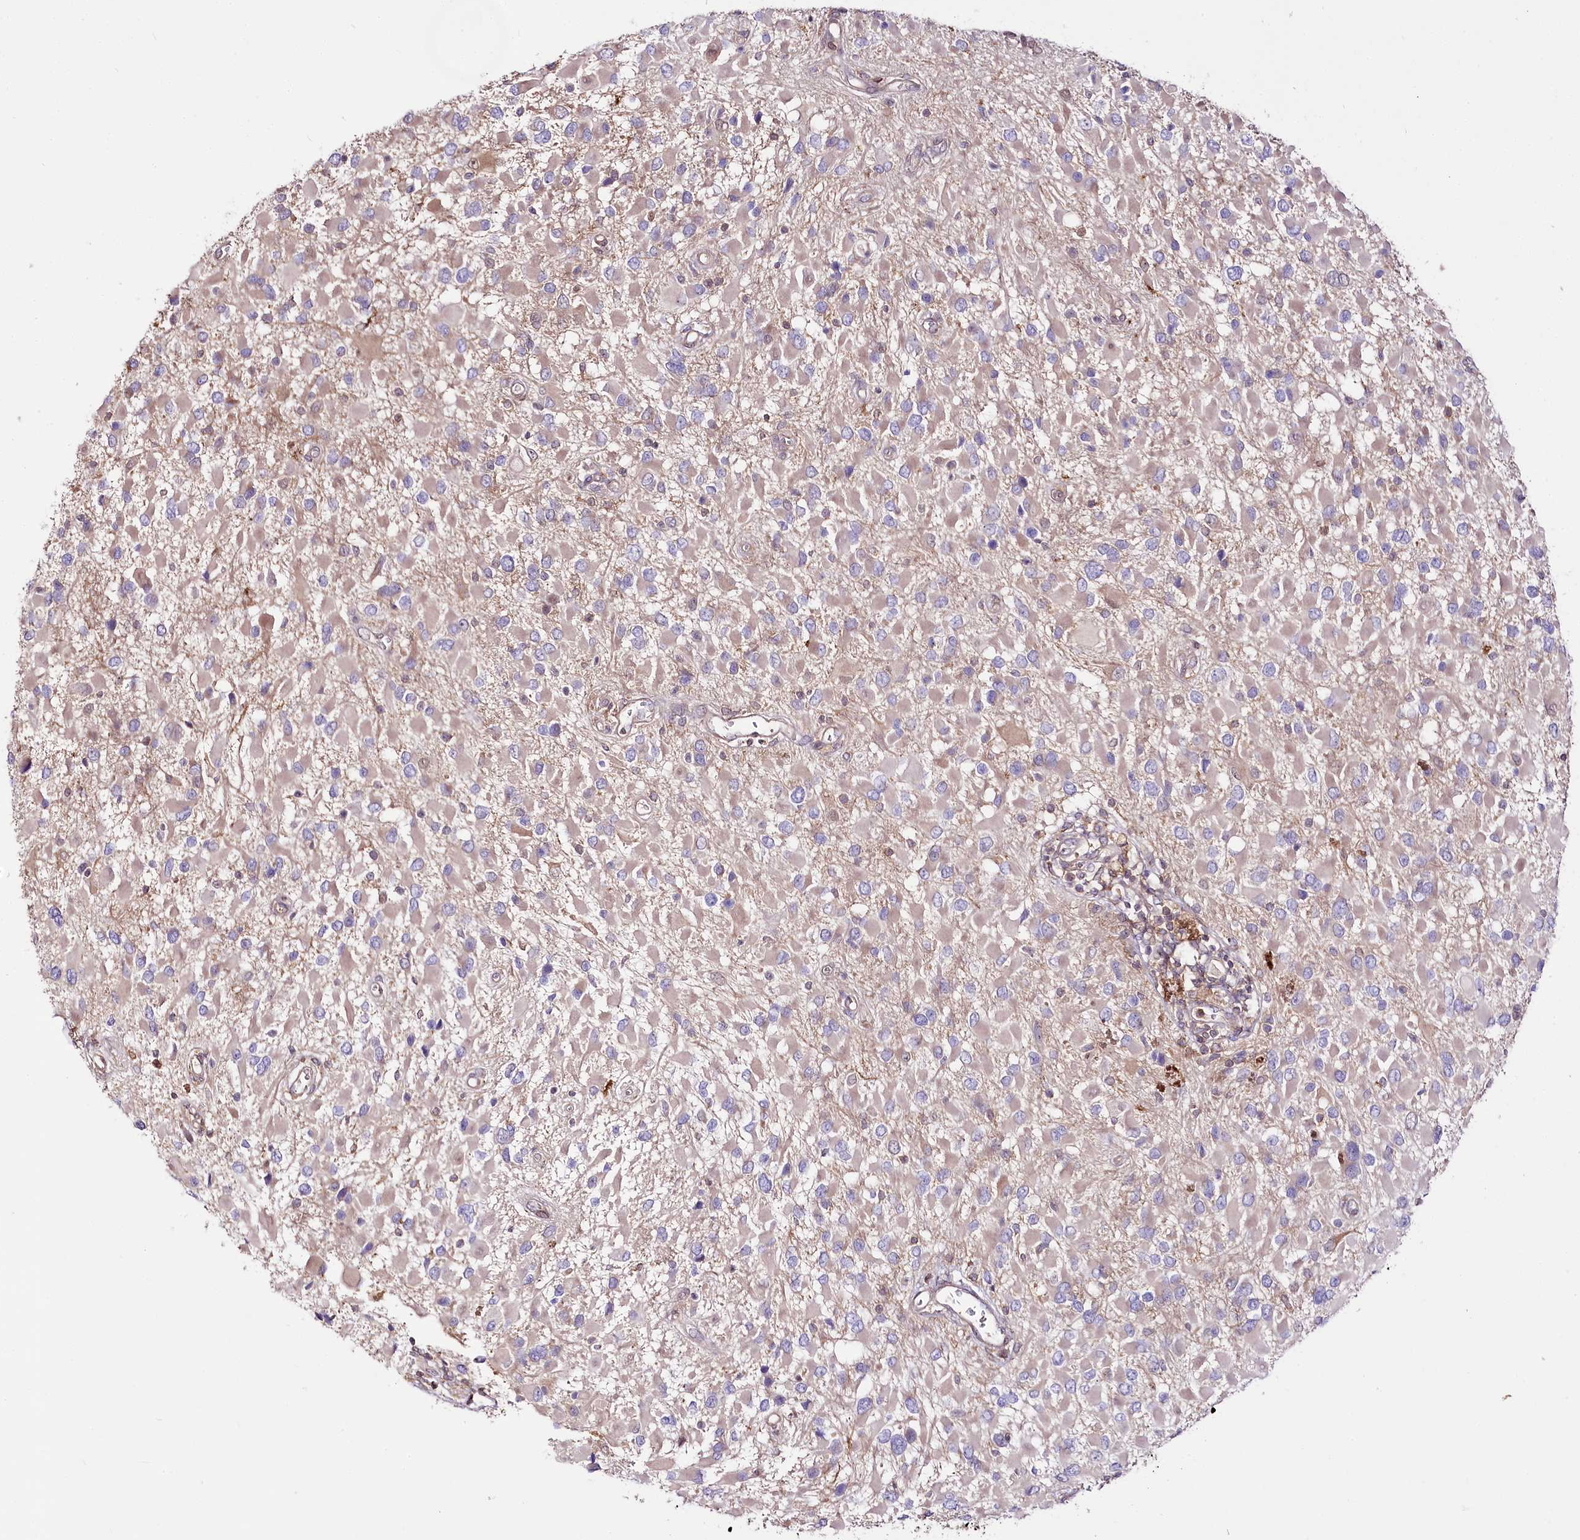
{"staining": {"intensity": "negative", "quantity": "none", "location": "none"}, "tissue": "glioma", "cell_type": "Tumor cells", "image_type": "cancer", "snomed": [{"axis": "morphology", "description": "Glioma, malignant, High grade"}, {"axis": "topography", "description": "Brain"}], "caption": "Immunohistochemistry (IHC) histopathology image of human malignant high-grade glioma stained for a protein (brown), which displays no expression in tumor cells. (DAB (3,3'-diaminobenzidine) immunohistochemistry with hematoxylin counter stain).", "gene": "UGP2", "patient": {"sex": "male", "age": 53}}